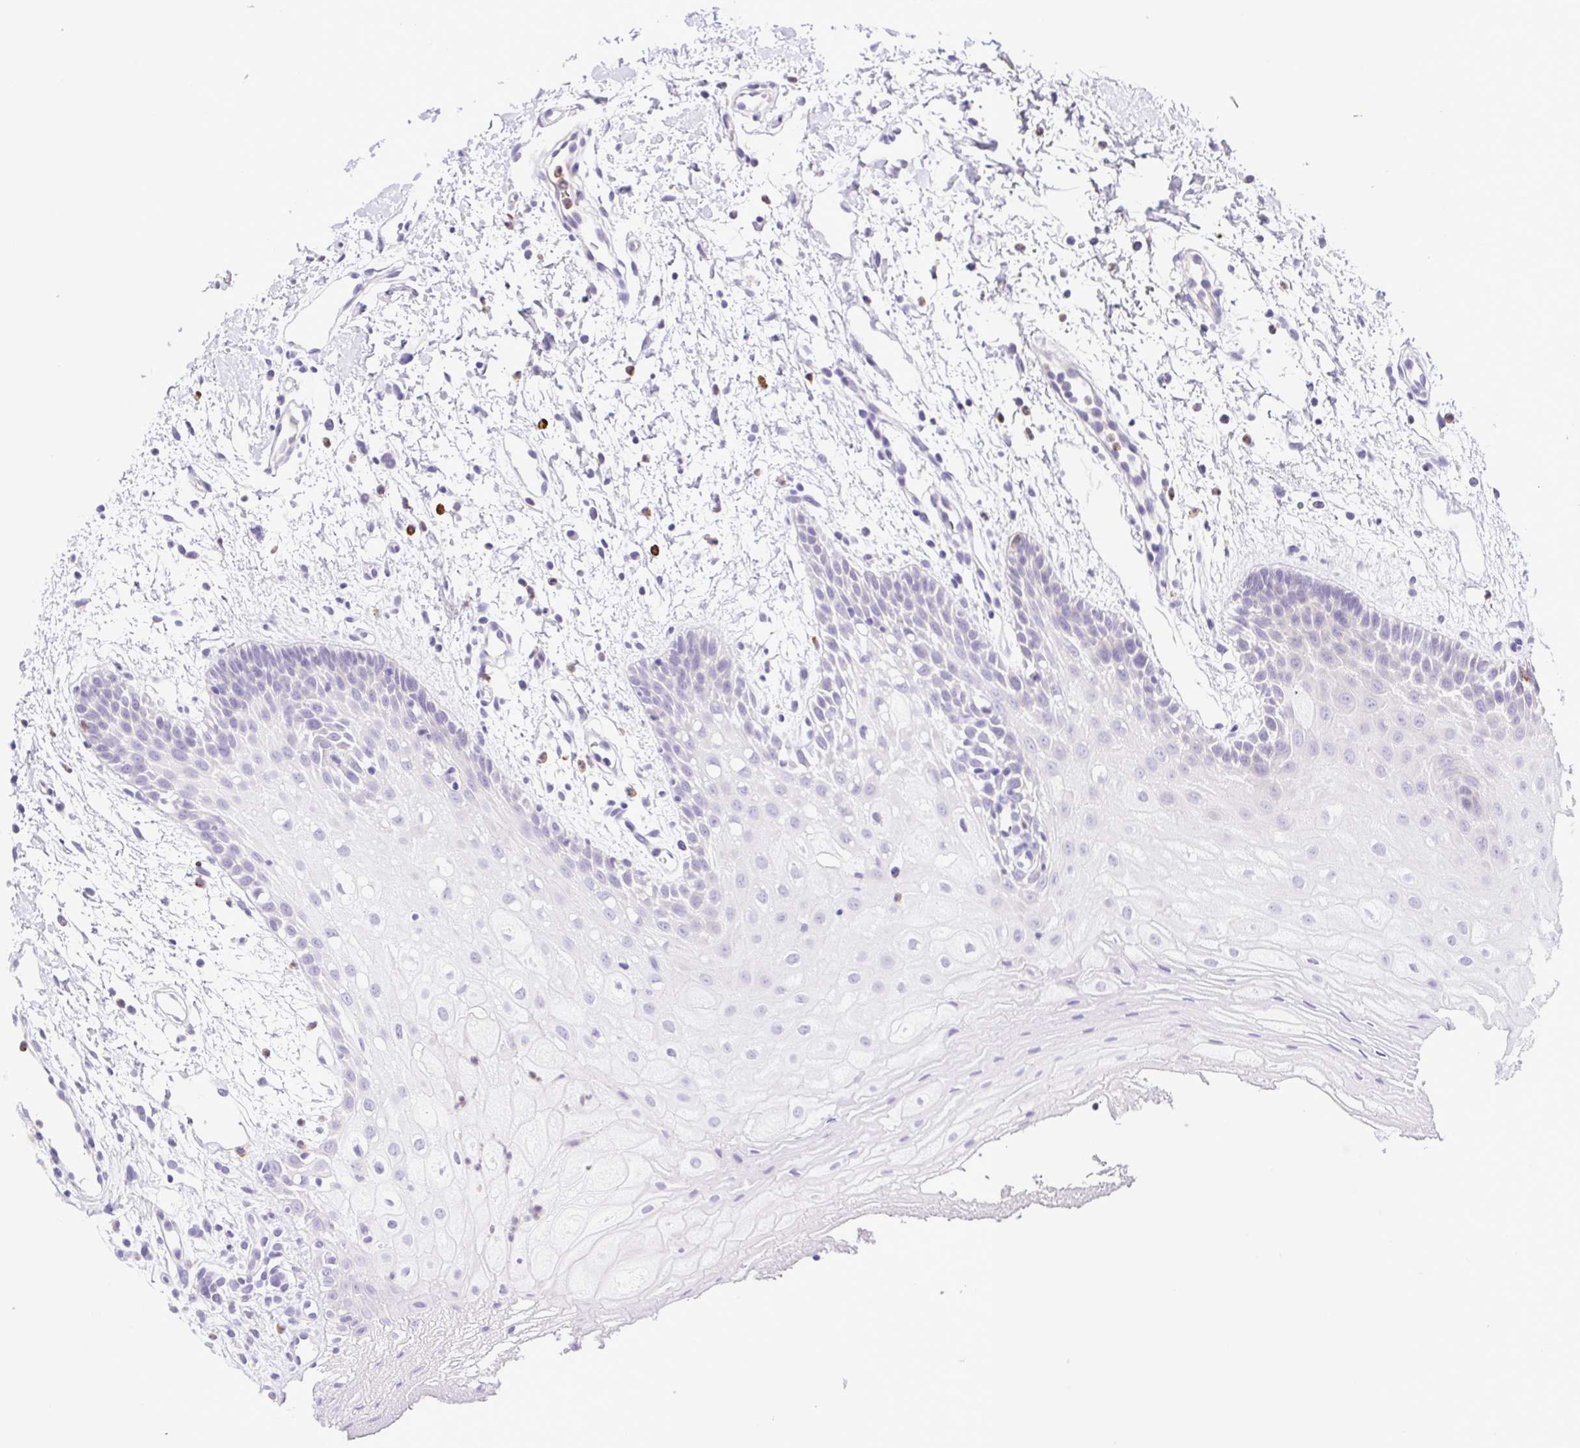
{"staining": {"intensity": "negative", "quantity": "none", "location": "none"}, "tissue": "oral mucosa", "cell_type": "Squamous epithelial cells", "image_type": "normal", "snomed": [{"axis": "morphology", "description": "Normal tissue, NOS"}, {"axis": "morphology", "description": "Squamous cell carcinoma, NOS"}, {"axis": "topography", "description": "Oral tissue"}, {"axis": "topography", "description": "Tounge, NOS"}, {"axis": "topography", "description": "Head-Neck"}], "caption": "High magnification brightfield microscopy of unremarkable oral mucosa stained with DAB (3,3'-diaminobenzidine) (brown) and counterstained with hematoxylin (blue): squamous epithelial cells show no significant positivity.", "gene": "FAM177B", "patient": {"sex": "male", "age": 62}}